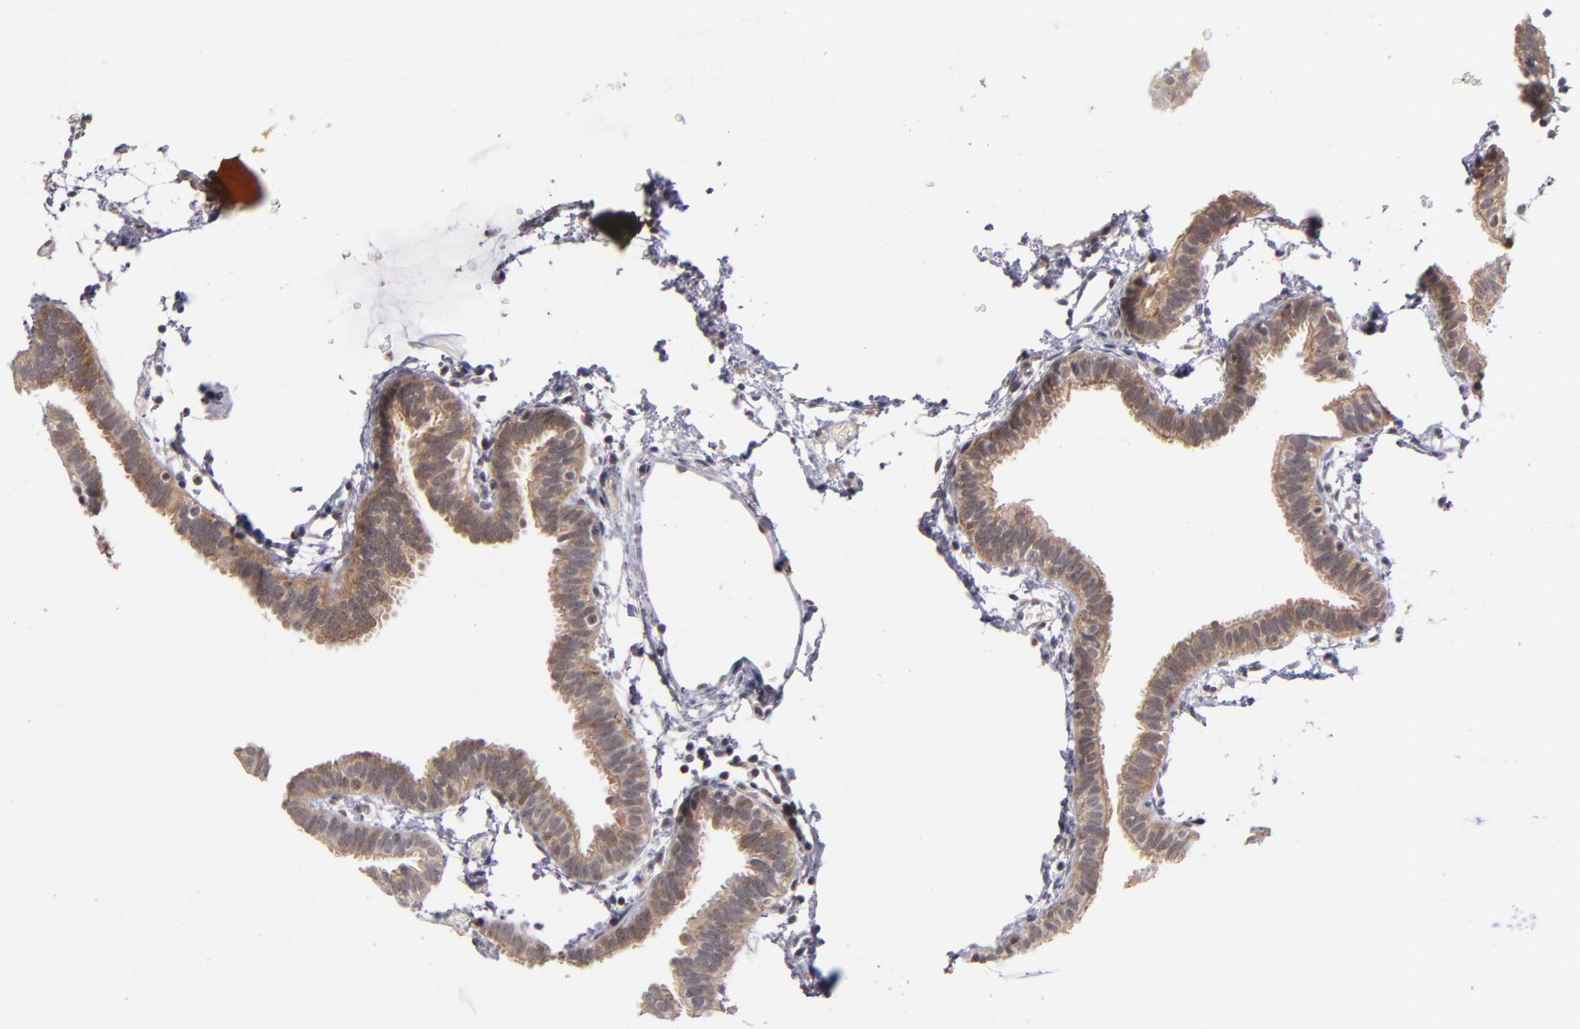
{"staining": {"intensity": "moderate", "quantity": ">75%", "location": "cytoplasmic/membranous"}, "tissue": "fallopian tube", "cell_type": "Glandular cells", "image_type": "normal", "snomed": [{"axis": "morphology", "description": "Normal tissue, NOS"}, {"axis": "topography", "description": "Fallopian tube"}], "caption": "Immunohistochemical staining of benign fallopian tube displays medium levels of moderate cytoplasmic/membranous positivity in about >75% of glandular cells.", "gene": "PCNX4", "patient": {"sex": "female", "age": 29}}